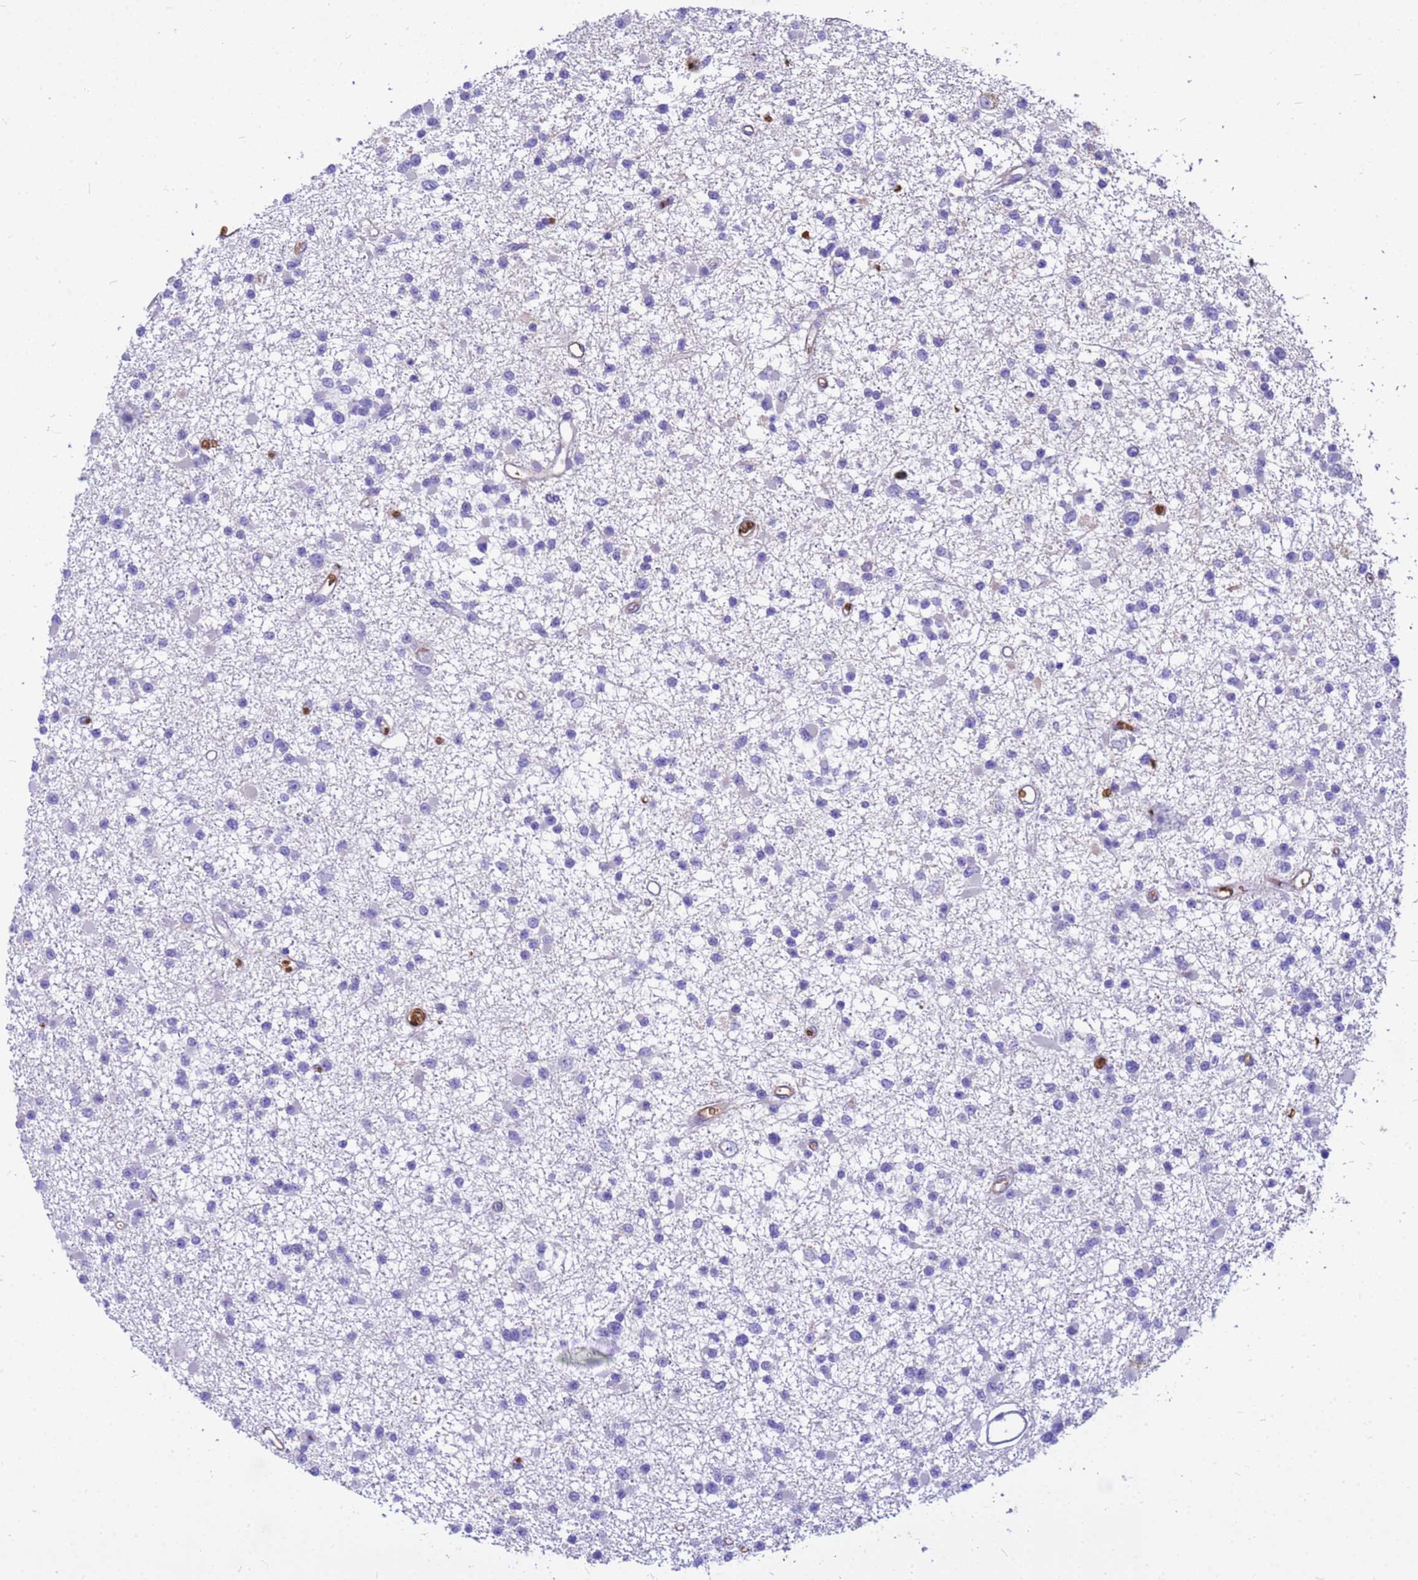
{"staining": {"intensity": "negative", "quantity": "none", "location": "none"}, "tissue": "glioma", "cell_type": "Tumor cells", "image_type": "cancer", "snomed": [{"axis": "morphology", "description": "Glioma, malignant, Low grade"}, {"axis": "topography", "description": "Brain"}], "caption": "A high-resolution image shows immunohistochemistry staining of glioma, which demonstrates no significant positivity in tumor cells.", "gene": "HBA2", "patient": {"sex": "female", "age": 22}}